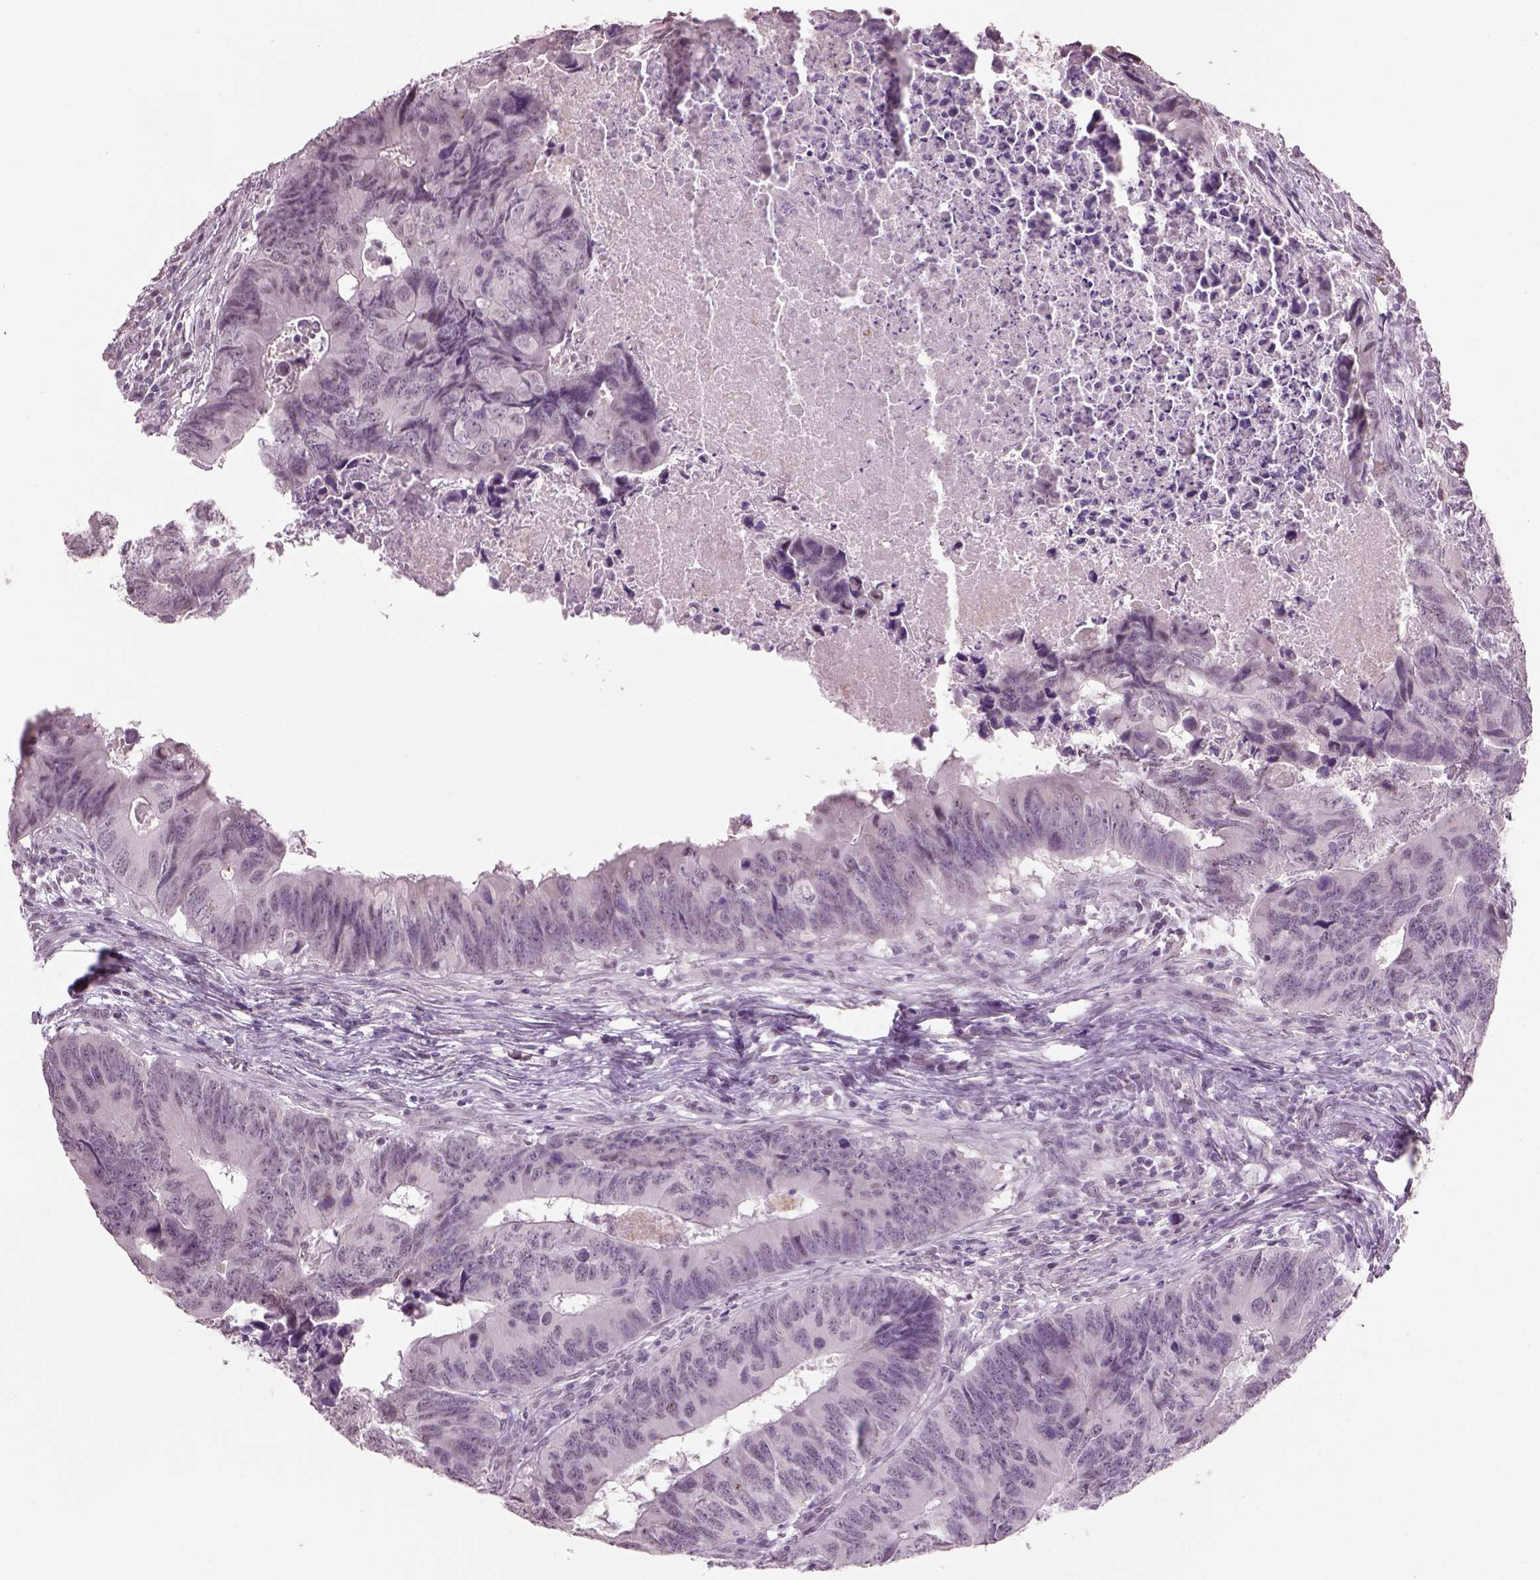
{"staining": {"intensity": "negative", "quantity": "none", "location": "none"}, "tissue": "colorectal cancer", "cell_type": "Tumor cells", "image_type": "cancer", "snomed": [{"axis": "morphology", "description": "Adenocarcinoma, NOS"}, {"axis": "topography", "description": "Colon"}], "caption": "Immunohistochemistry photomicrograph of neoplastic tissue: colorectal adenocarcinoma stained with DAB reveals no significant protein expression in tumor cells.", "gene": "NAT8", "patient": {"sex": "female", "age": 82}}